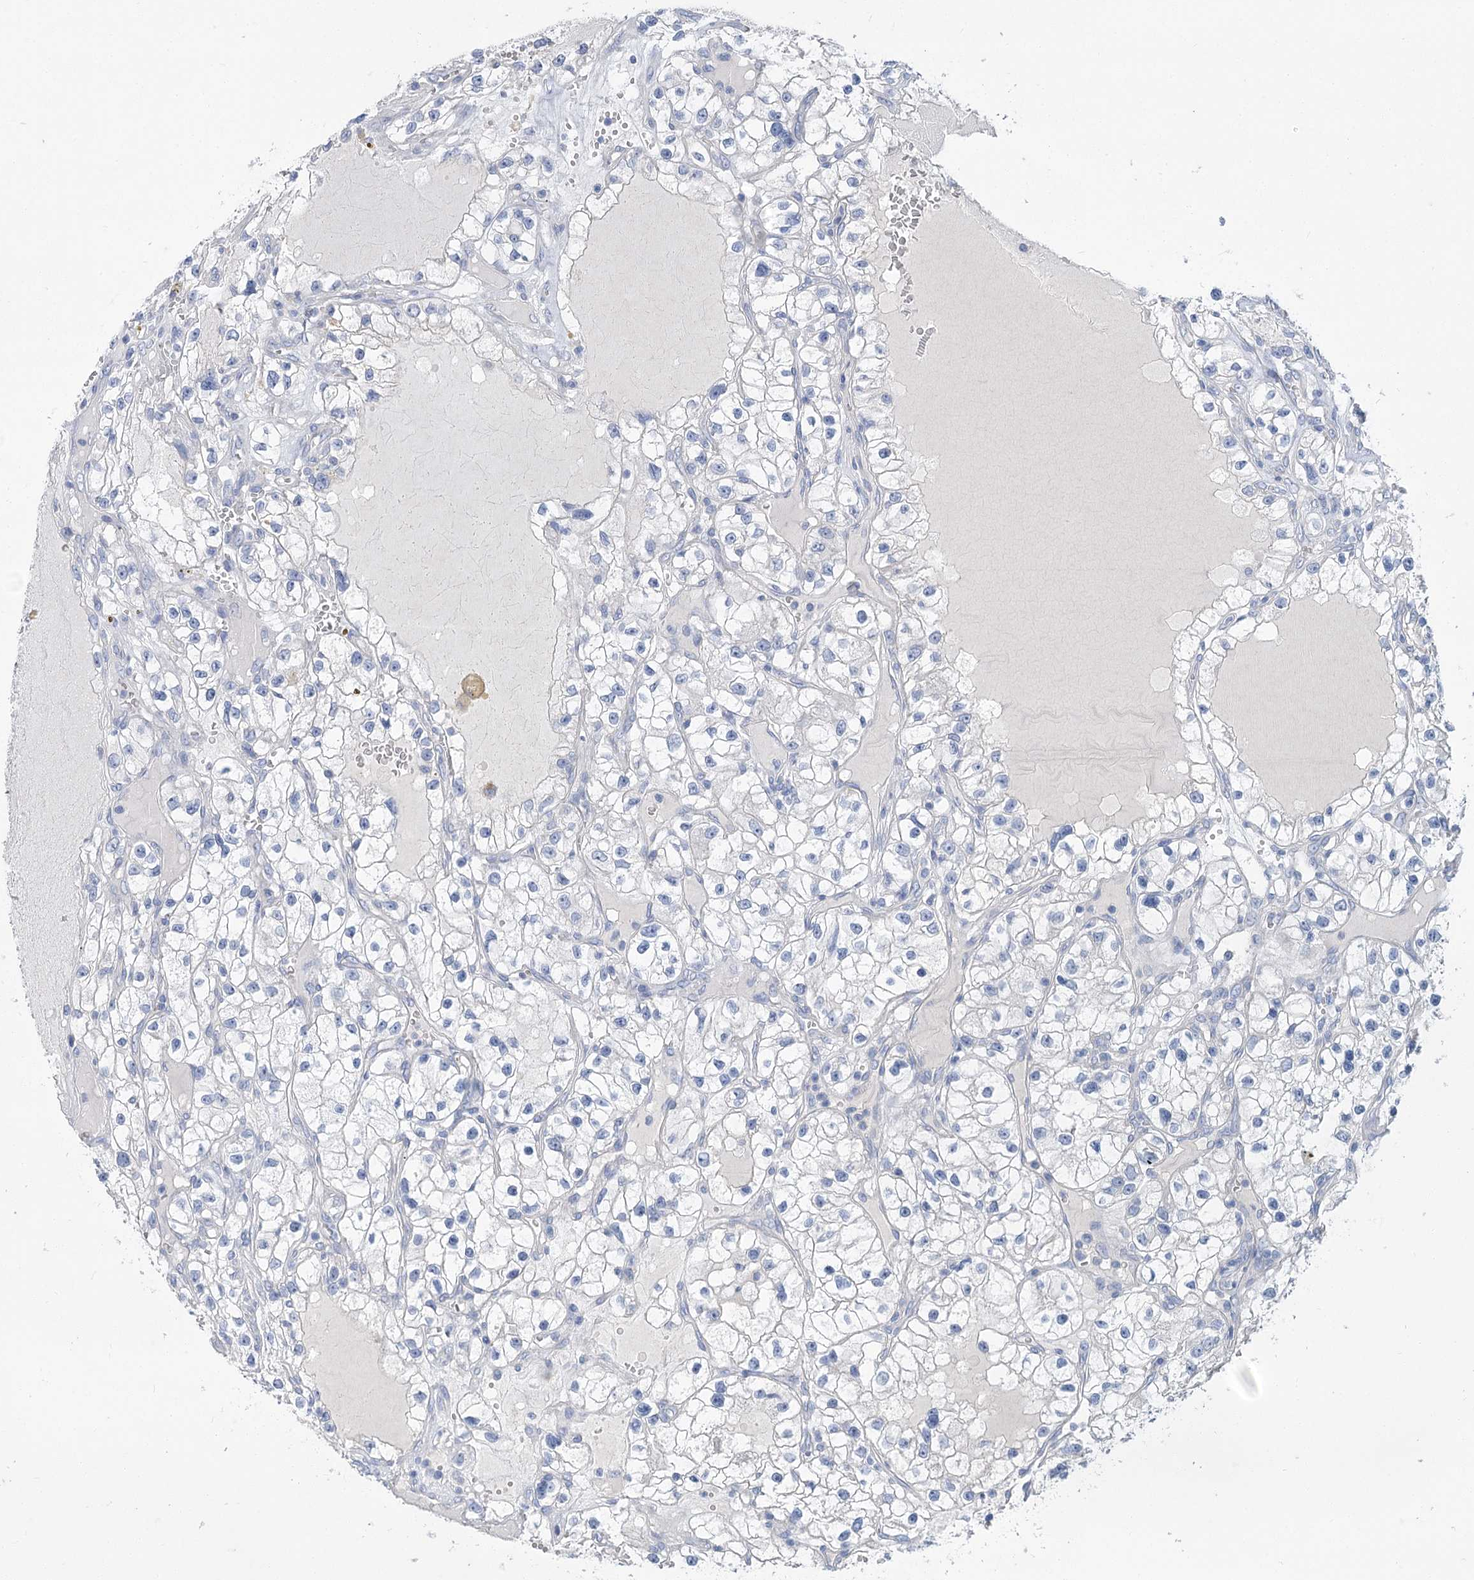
{"staining": {"intensity": "negative", "quantity": "none", "location": "none"}, "tissue": "renal cancer", "cell_type": "Tumor cells", "image_type": "cancer", "snomed": [{"axis": "morphology", "description": "Adenocarcinoma, NOS"}, {"axis": "topography", "description": "Kidney"}], "caption": "DAB (3,3'-diaminobenzidine) immunohistochemical staining of human renal cancer (adenocarcinoma) shows no significant positivity in tumor cells.", "gene": "SLC9A3", "patient": {"sex": "female", "age": 57}}